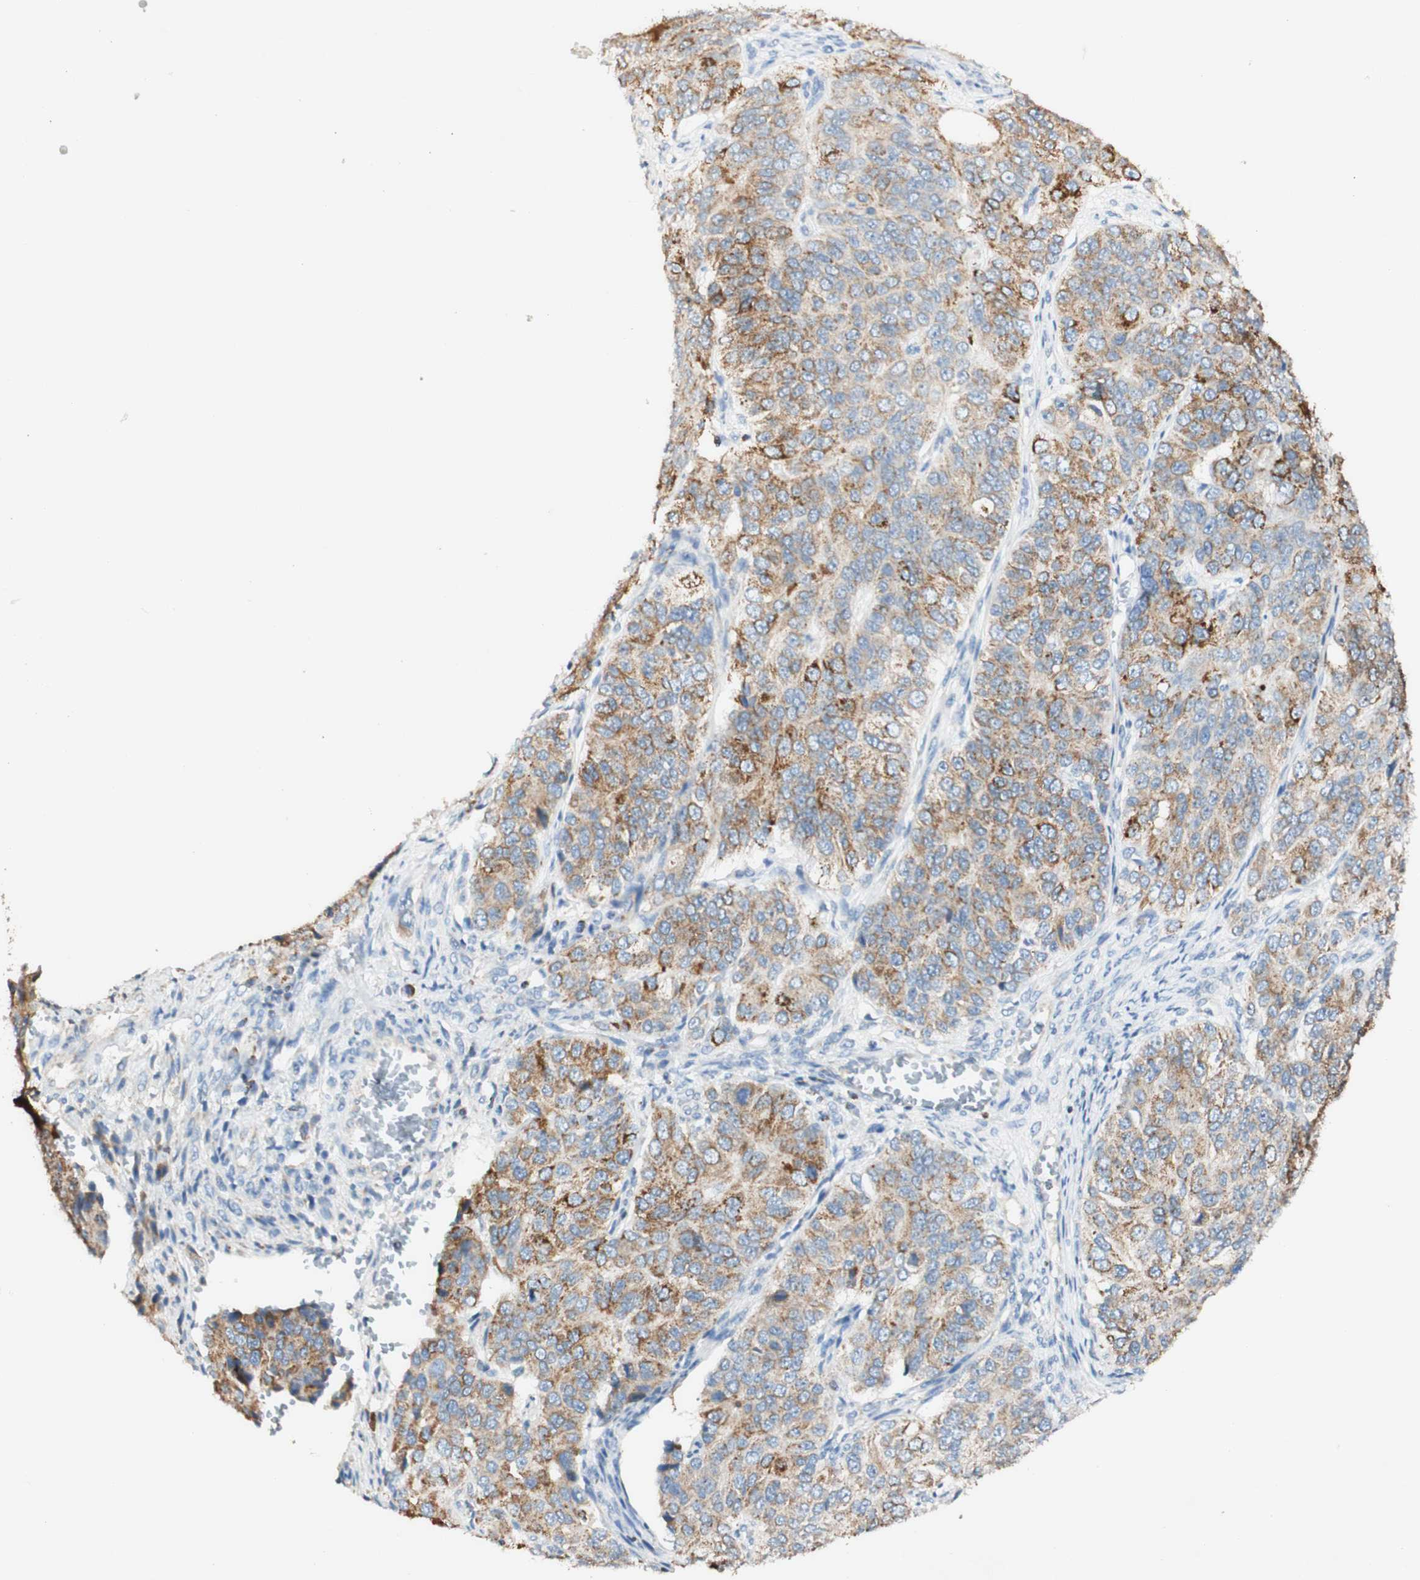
{"staining": {"intensity": "weak", "quantity": "25%-75%", "location": "cytoplasmic/membranous"}, "tissue": "ovarian cancer", "cell_type": "Tumor cells", "image_type": "cancer", "snomed": [{"axis": "morphology", "description": "Carcinoma, endometroid"}, {"axis": "topography", "description": "Ovary"}], "caption": "Protein positivity by immunohistochemistry displays weak cytoplasmic/membranous staining in about 25%-75% of tumor cells in endometroid carcinoma (ovarian).", "gene": "OXCT1", "patient": {"sex": "female", "age": 51}}